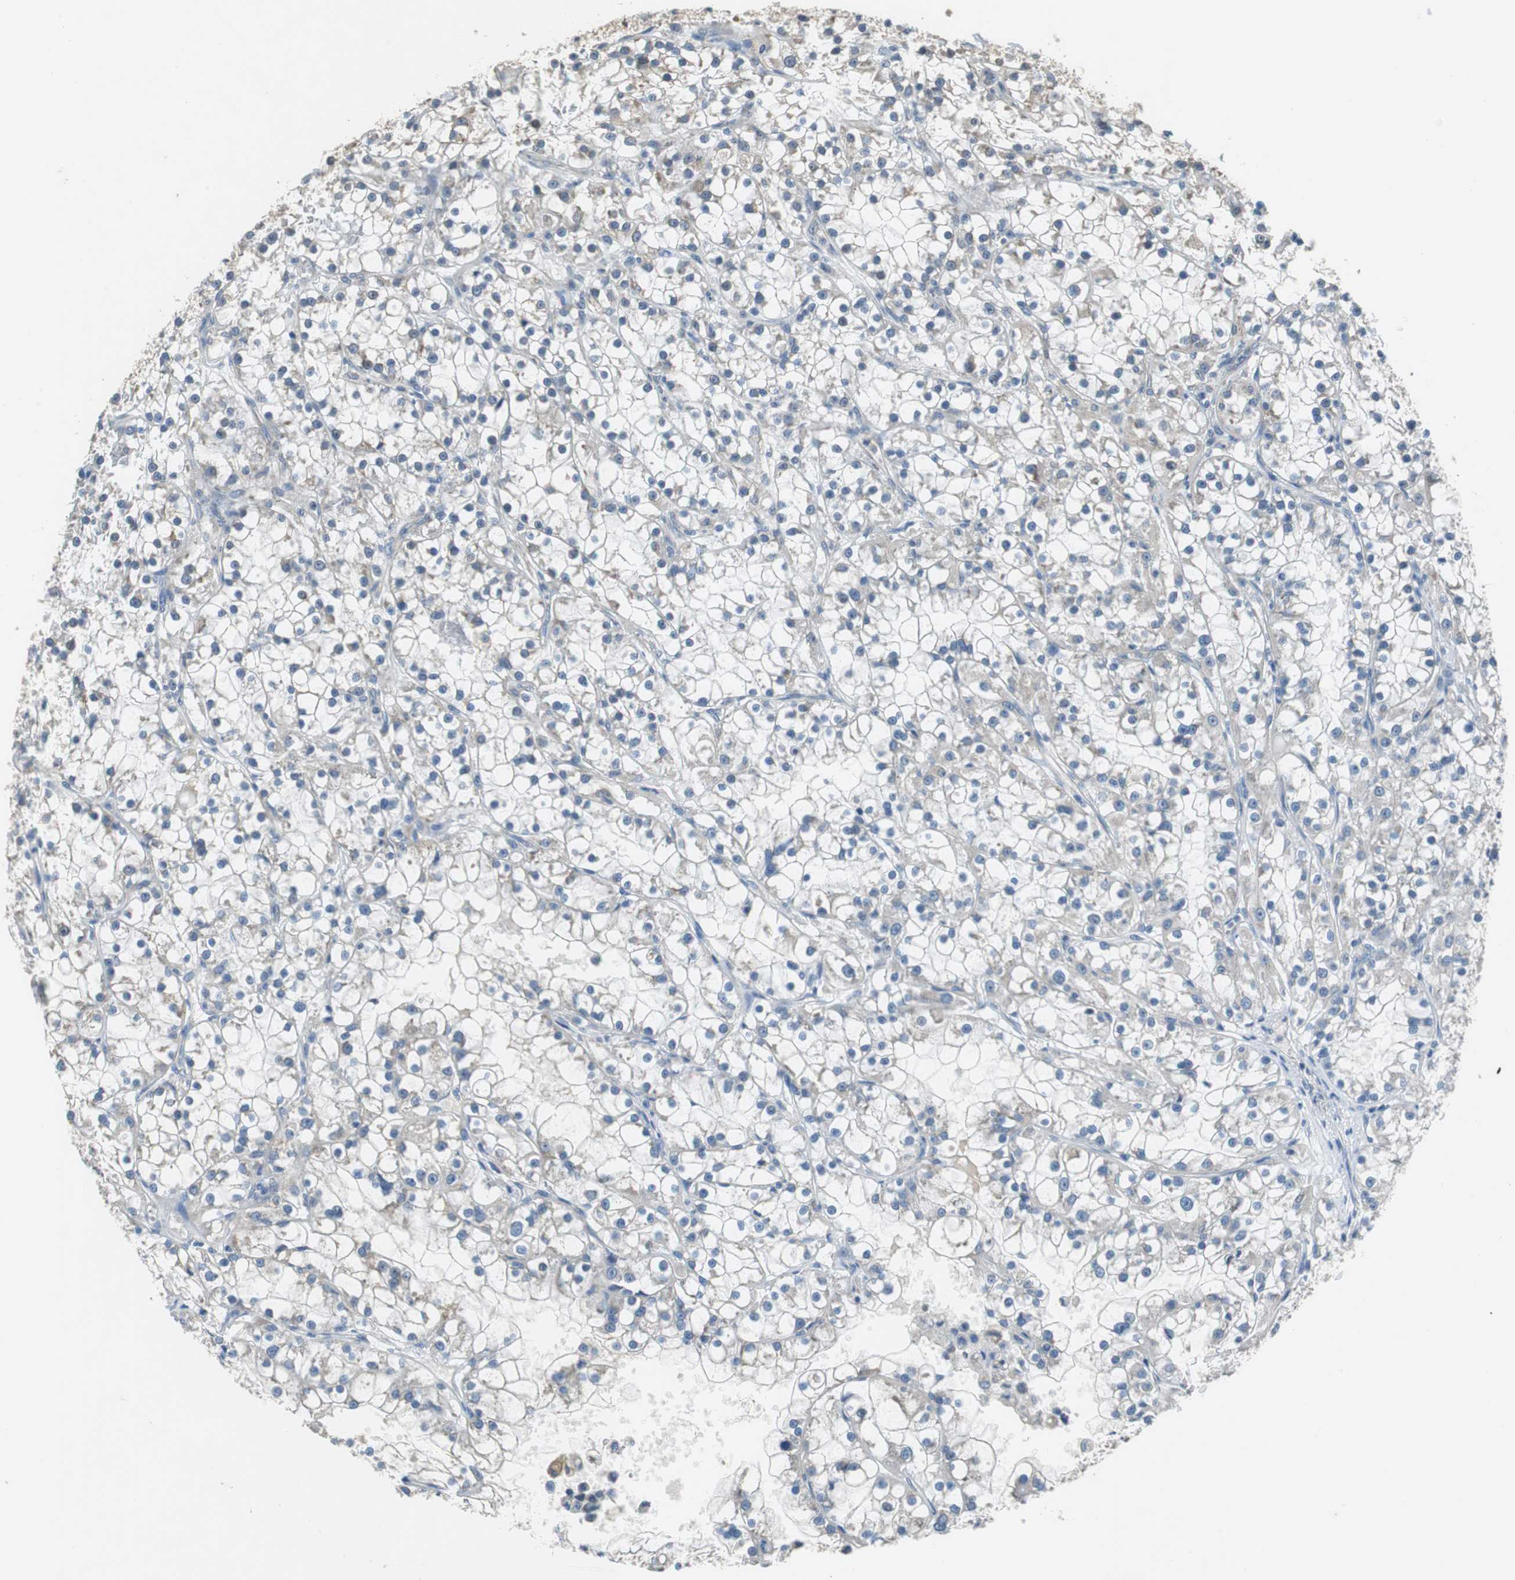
{"staining": {"intensity": "negative", "quantity": "none", "location": "none"}, "tissue": "renal cancer", "cell_type": "Tumor cells", "image_type": "cancer", "snomed": [{"axis": "morphology", "description": "Adenocarcinoma, NOS"}, {"axis": "topography", "description": "Kidney"}], "caption": "Photomicrograph shows no significant protein expression in tumor cells of renal adenocarcinoma. (Immunohistochemistry (ihc), brightfield microscopy, high magnification).", "gene": "FADS2", "patient": {"sex": "female", "age": 52}}